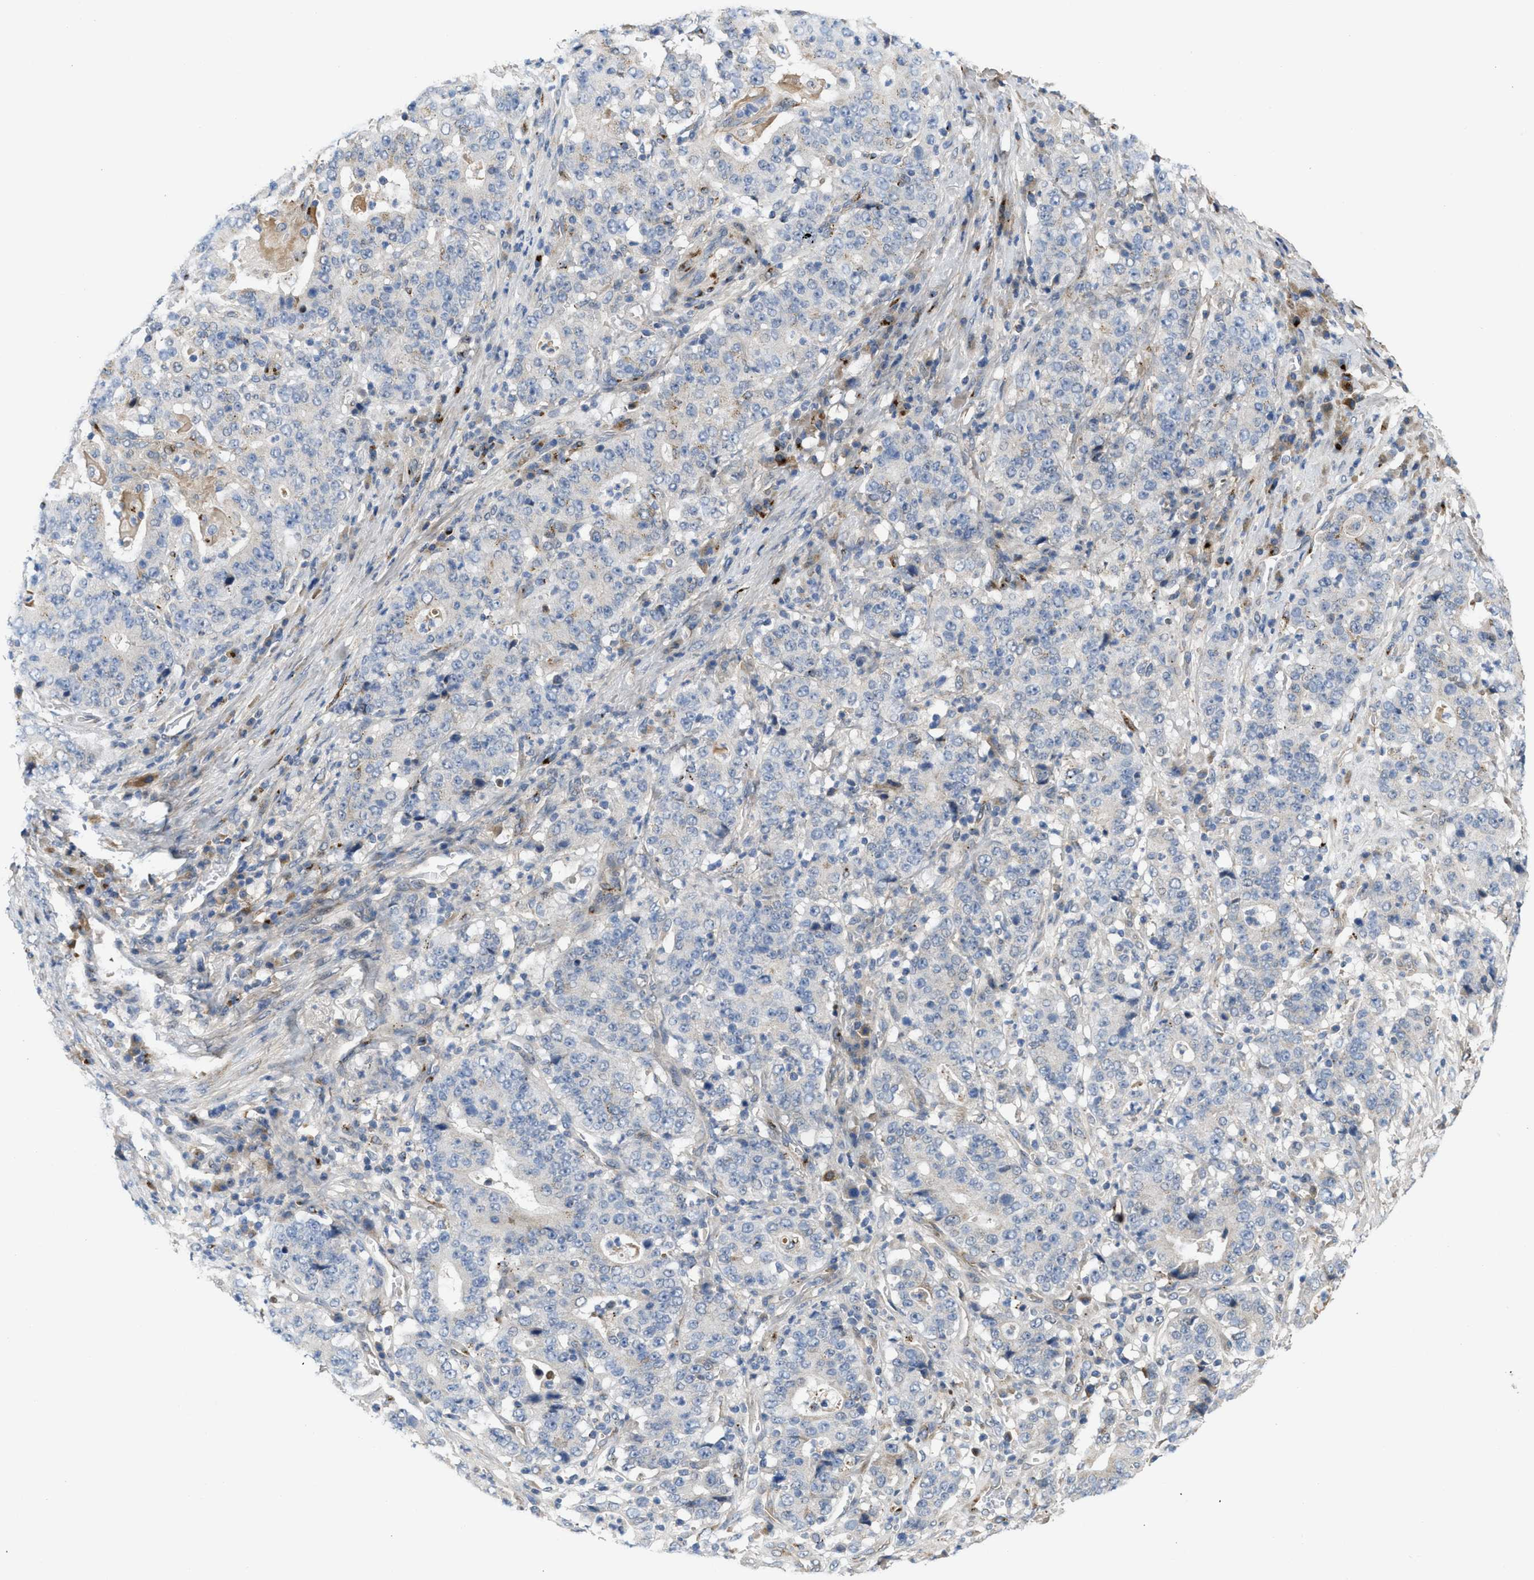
{"staining": {"intensity": "negative", "quantity": "none", "location": "none"}, "tissue": "stomach cancer", "cell_type": "Tumor cells", "image_type": "cancer", "snomed": [{"axis": "morphology", "description": "Normal tissue, NOS"}, {"axis": "morphology", "description": "Adenocarcinoma, NOS"}, {"axis": "topography", "description": "Stomach, upper"}, {"axis": "topography", "description": "Stomach"}], "caption": "Tumor cells show no significant positivity in stomach adenocarcinoma.", "gene": "ZNF70", "patient": {"sex": "male", "age": 59}}